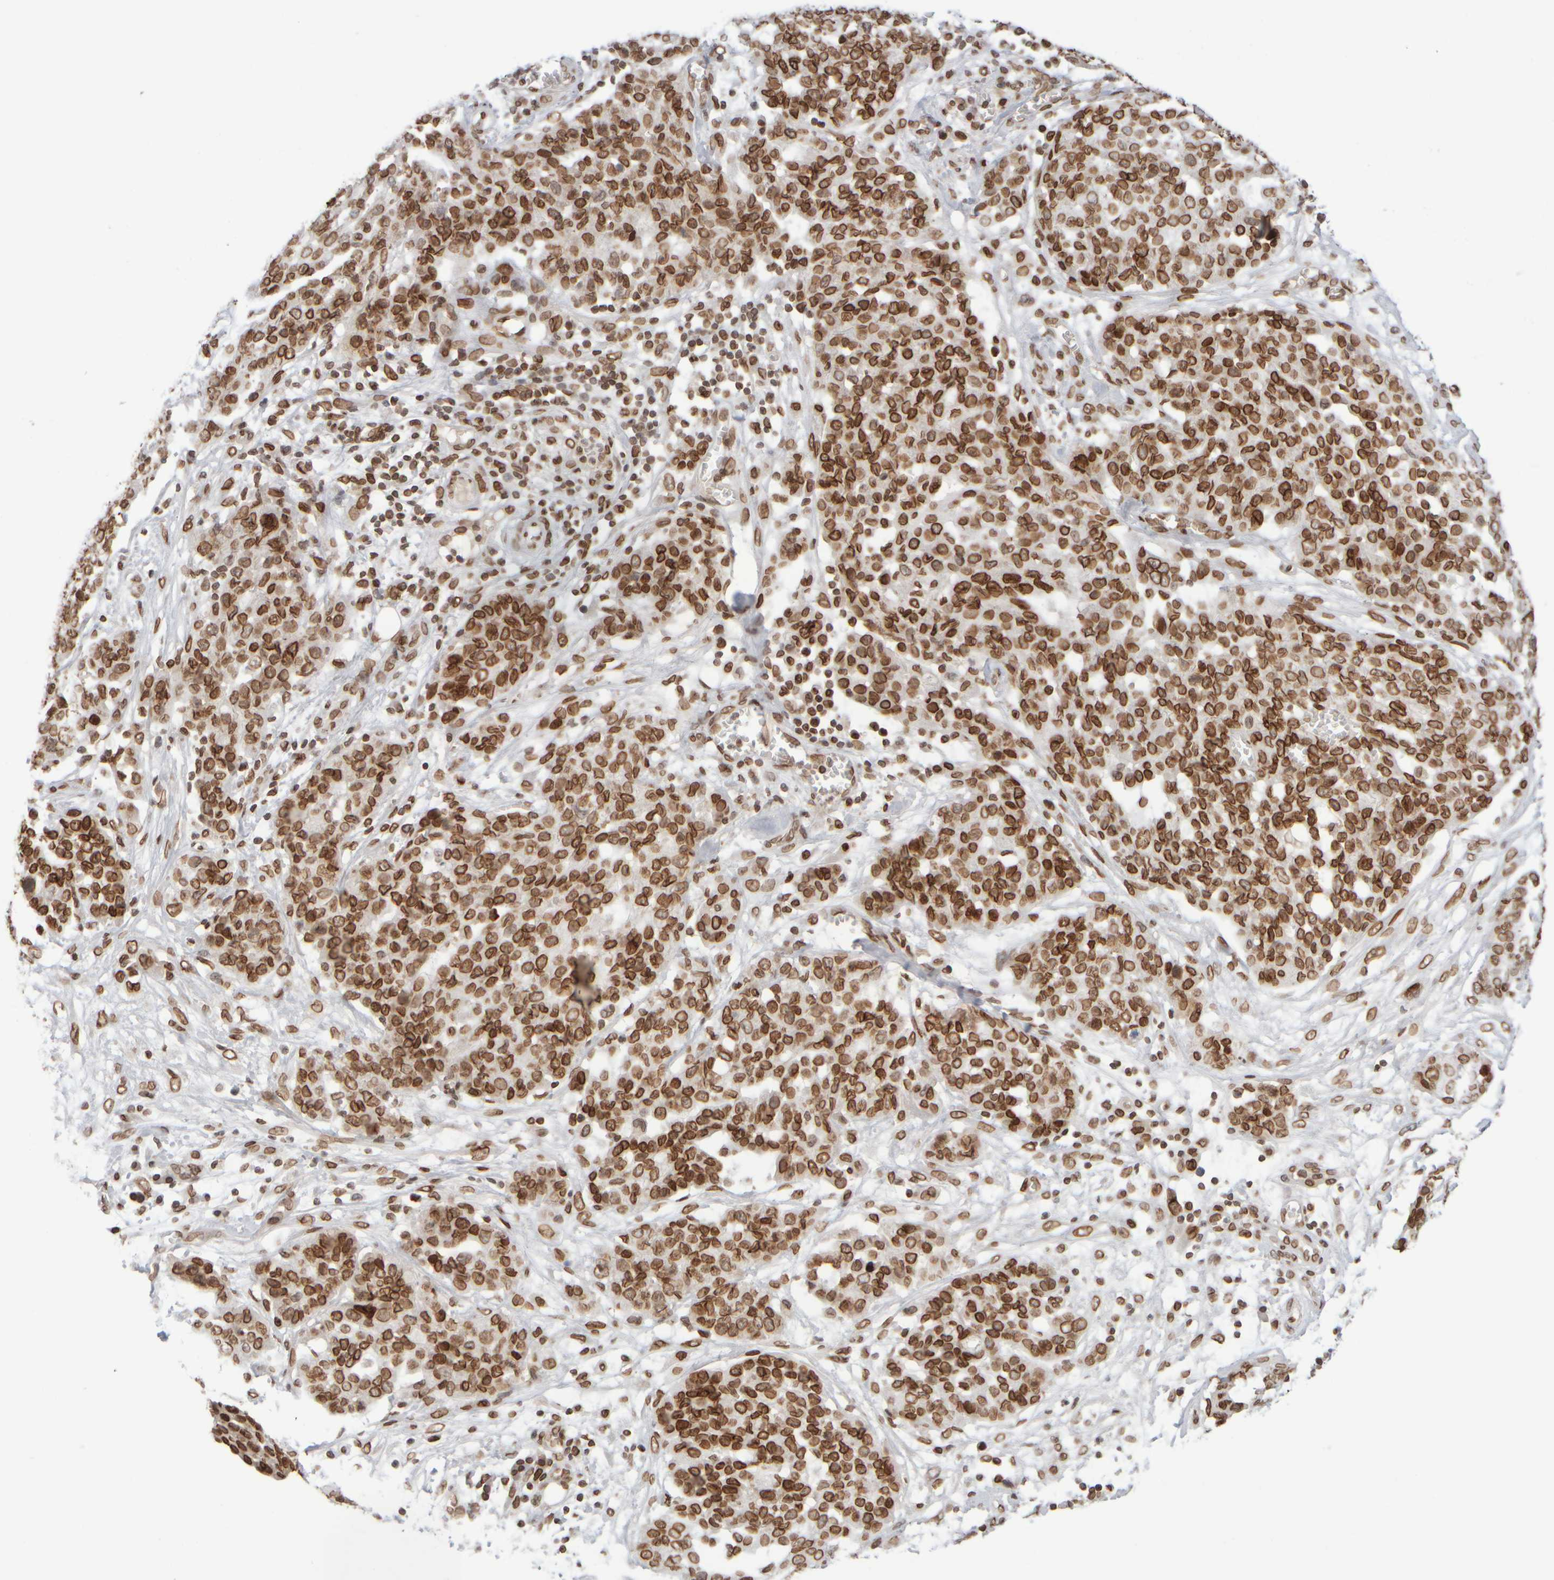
{"staining": {"intensity": "strong", "quantity": ">75%", "location": "cytoplasmic/membranous,nuclear"}, "tissue": "ovarian cancer", "cell_type": "Tumor cells", "image_type": "cancer", "snomed": [{"axis": "morphology", "description": "Cystadenocarcinoma, serous, NOS"}, {"axis": "topography", "description": "Soft tissue"}, {"axis": "topography", "description": "Ovary"}], "caption": "Immunohistochemical staining of human ovarian cancer displays high levels of strong cytoplasmic/membranous and nuclear protein staining in about >75% of tumor cells. (DAB (3,3'-diaminobenzidine) IHC with brightfield microscopy, high magnification).", "gene": "ZC3HC1", "patient": {"sex": "female", "age": 57}}